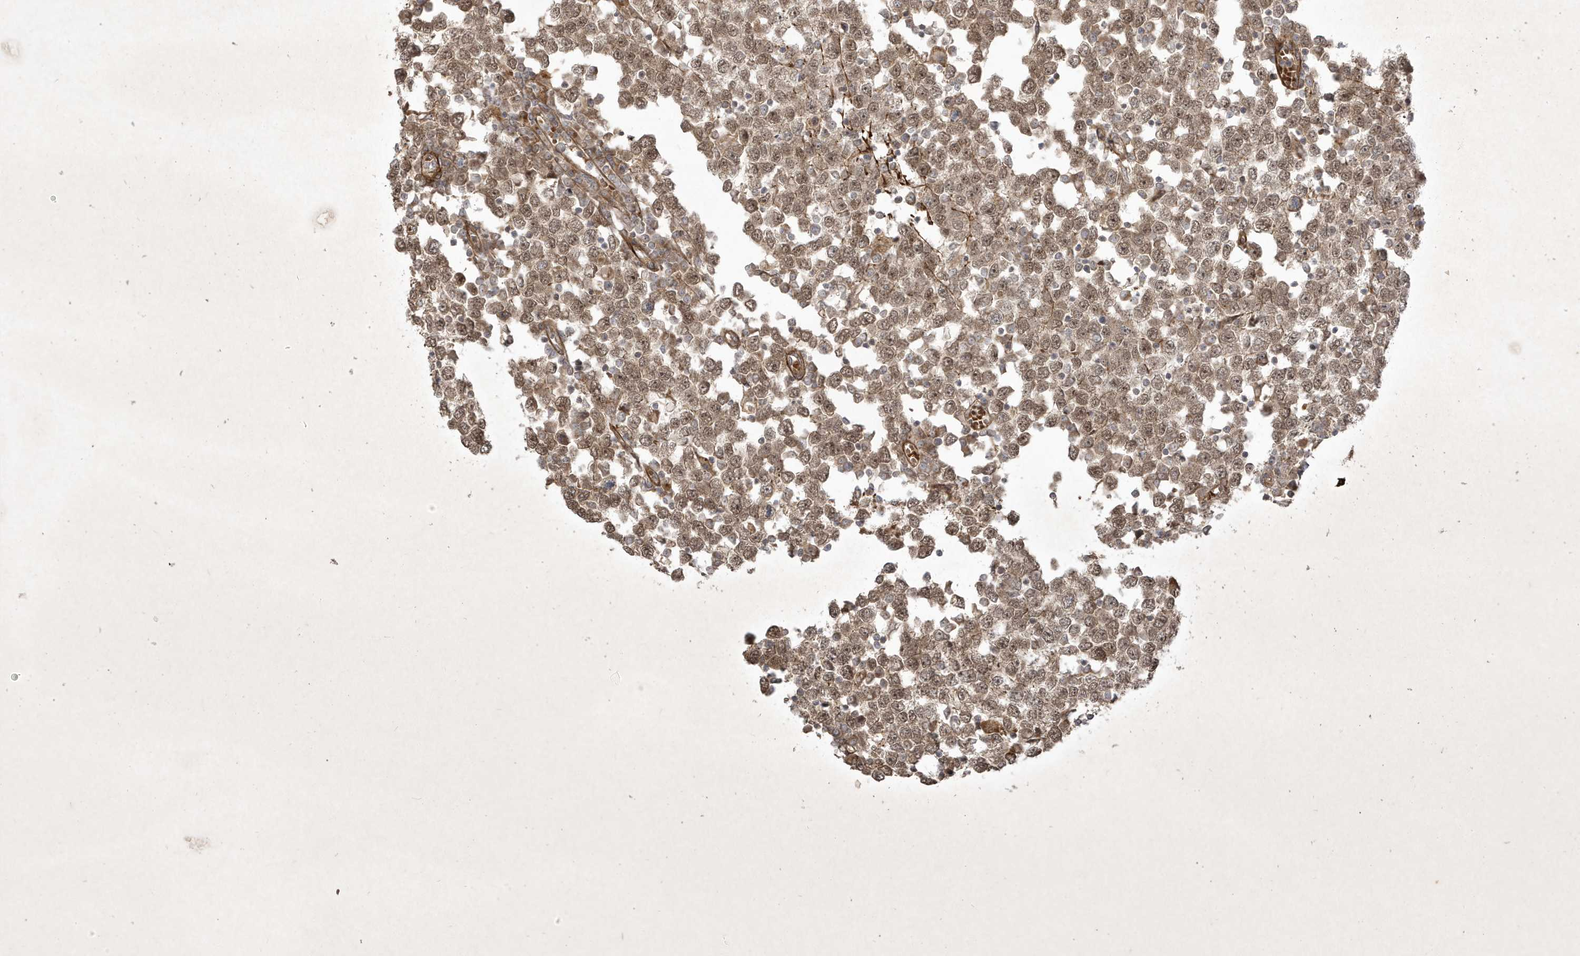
{"staining": {"intensity": "moderate", "quantity": ">75%", "location": "cytoplasmic/membranous,nuclear"}, "tissue": "testis cancer", "cell_type": "Tumor cells", "image_type": "cancer", "snomed": [{"axis": "morphology", "description": "Seminoma, NOS"}, {"axis": "topography", "description": "Testis"}], "caption": "High-power microscopy captured an immunohistochemistry photomicrograph of testis cancer (seminoma), revealing moderate cytoplasmic/membranous and nuclear staining in about >75% of tumor cells.", "gene": "FAM83C", "patient": {"sex": "male", "age": 65}}